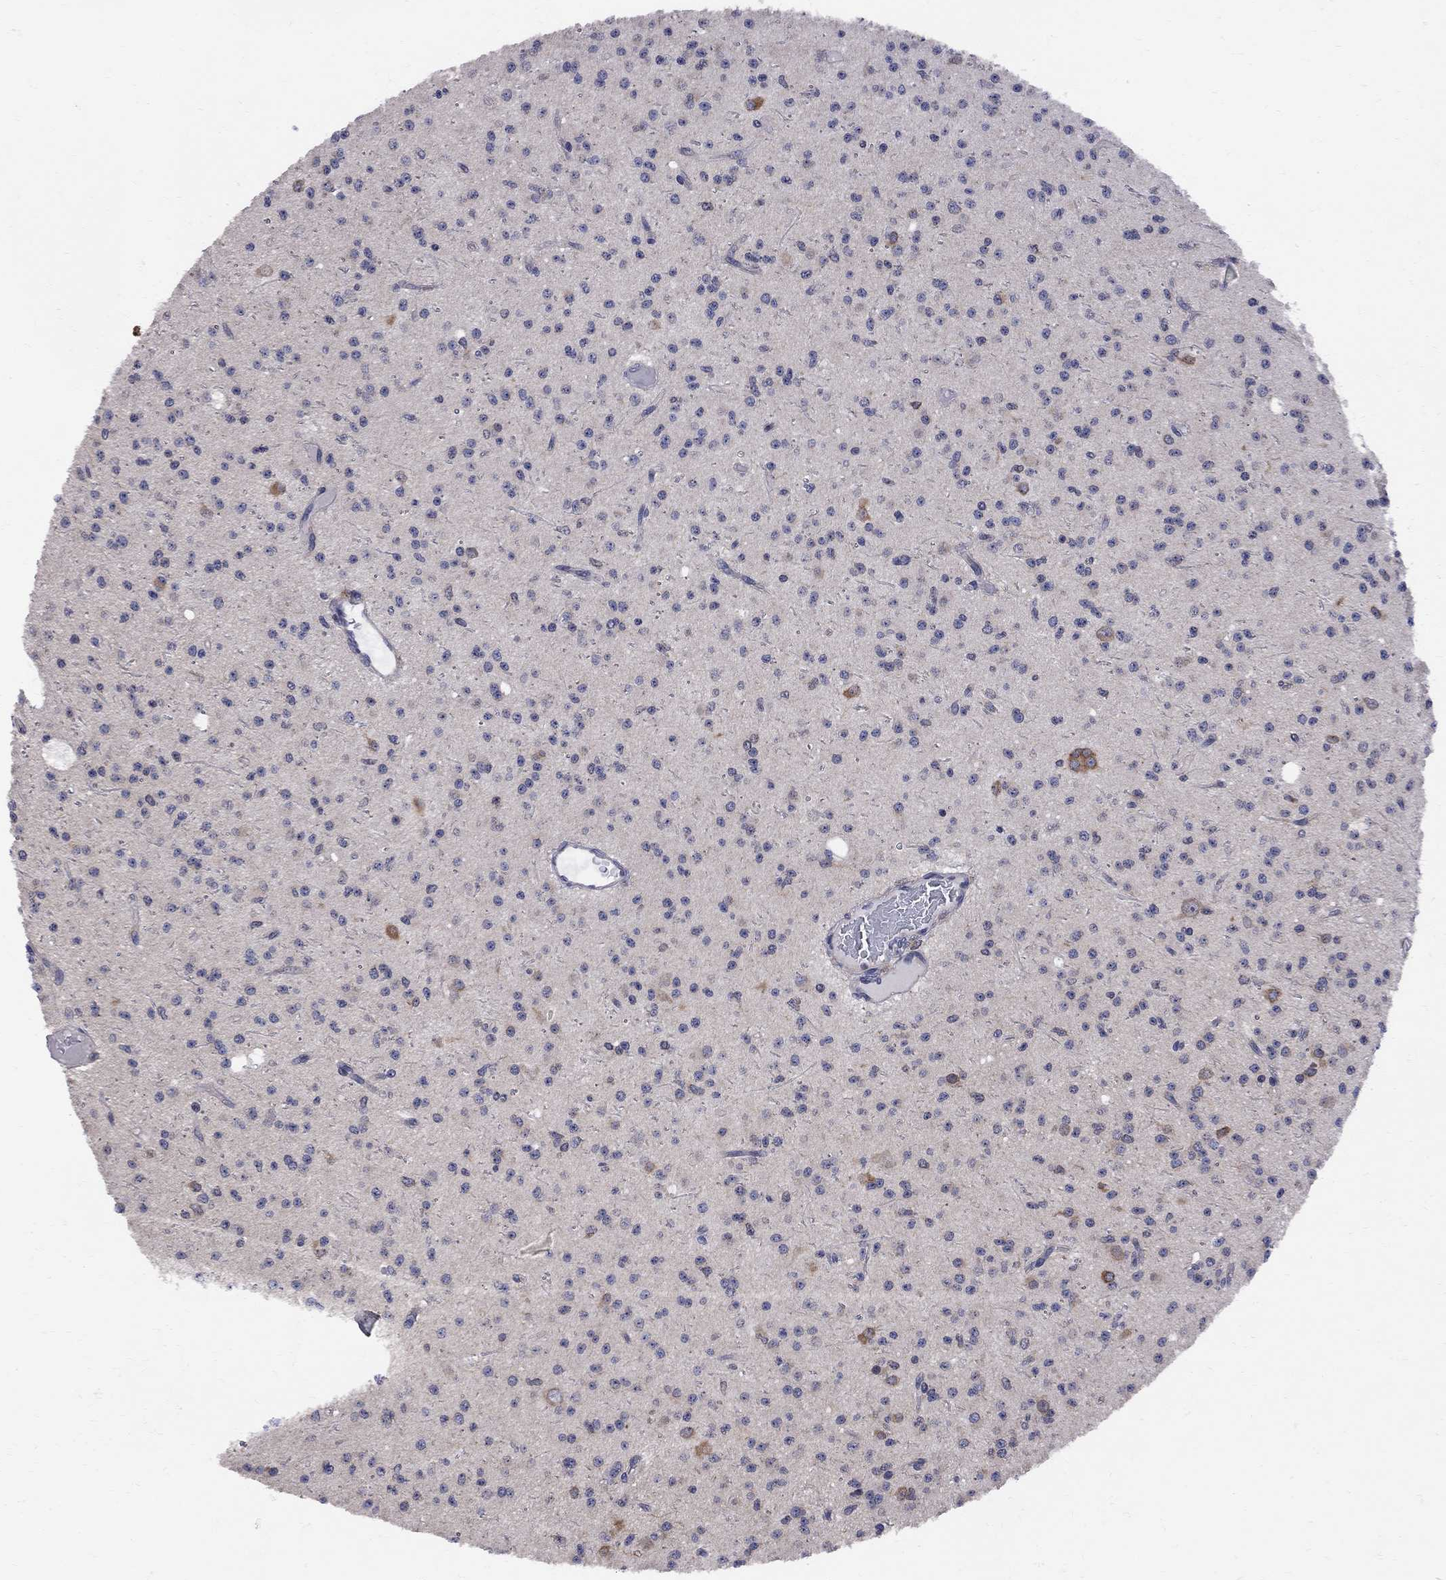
{"staining": {"intensity": "moderate", "quantity": "<25%", "location": "cytoplasmic/membranous"}, "tissue": "glioma", "cell_type": "Tumor cells", "image_type": "cancer", "snomed": [{"axis": "morphology", "description": "Glioma, malignant, Low grade"}, {"axis": "topography", "description": "Brain"}], "caption": "An immunohistochemistry (IHC) histopathology image of tumor tissue is shown. Protein staining in brown shows moderate cytoplasmic/membranous positivity in glioma within tumor cells.", "gene": "CNOT11", "patient": {"sex": "male", "age": 27}}